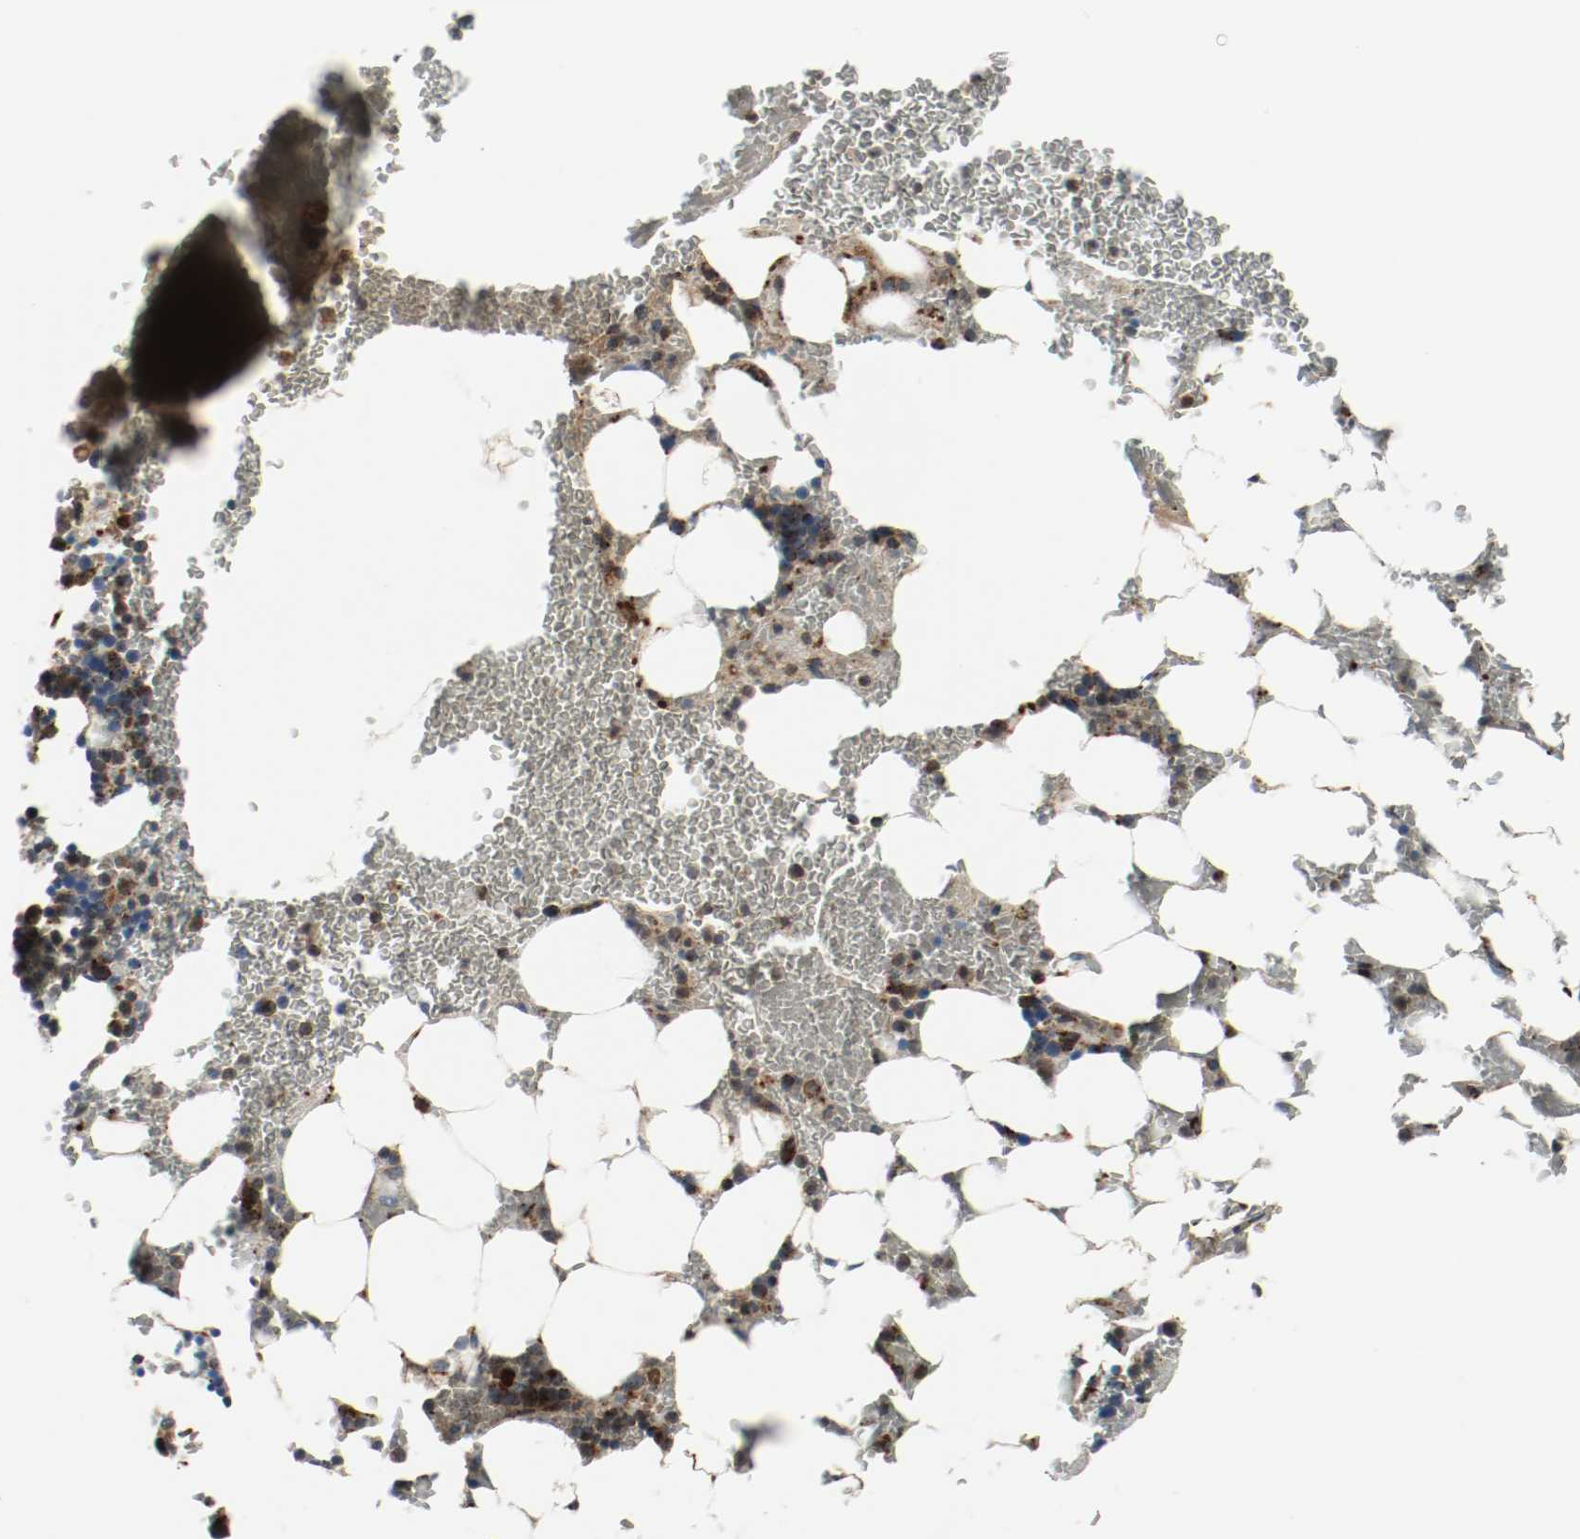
{"staining": {"intensity": "strong", "quantity": "<25%", "location": "cytoplasmic/membranous"}, "tissue": "bone marrow", "cell_type": "Hematopoietic cells", "image_type": "normal", "snomed": [{"axis": "morphology", "description": "Normal tissue, NOS"}, {"axis": "topography", "description": "Bone marrow"}], "caption": "Immunohistochemistry photomicrograph of unremarkable bone marrow stained for a protein (brown), which exhibits medium levels of strong cytoplasmic/membranous expression in approximately <25% of hematopoietic cells.", "gene": "TXNRD1", "patient": {"sex": "female", "age": 73}}